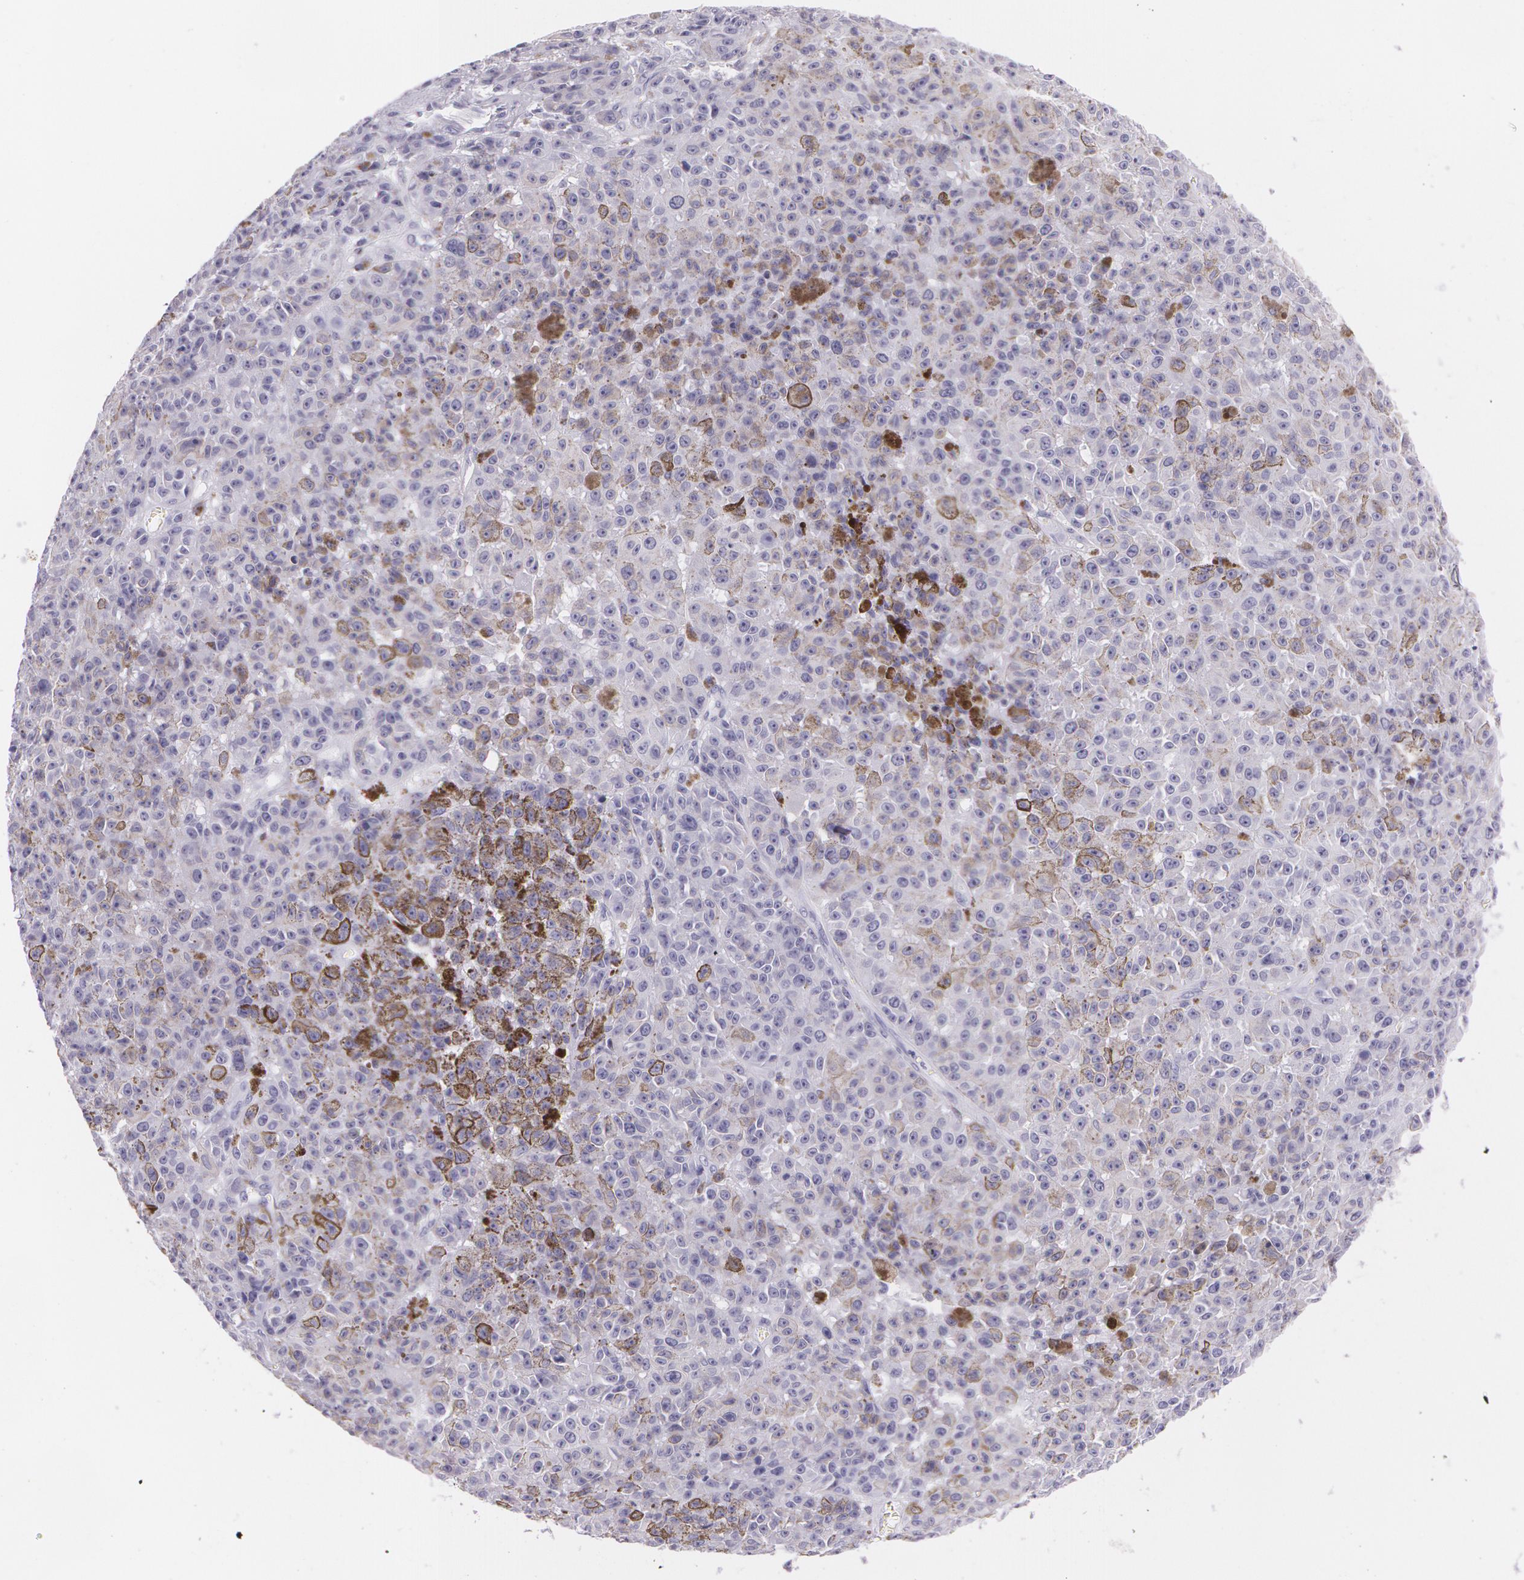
{"staining": {"intensity": "weak", "quantity": "25%-75%", "location": "cytoplasmic/membranous"}, "tissue": "melanoma", "cell_type": "Tumor cells", "image_type": "cancer", "snomed": [{"axis": "morphology", "description": "Malignant melanoma, NOS"}, {"axis": "topography", "description": "Skin"}], "caption": "A photomicrograph showing weak cytoplasmic/membranous positivity in approximately 25%-75% of tumor cells in malignant melanoma, as visualized by brown immunohistochemical staining.", "gene": "SNCG", "patient": {"sex": "male", "age": 64}}